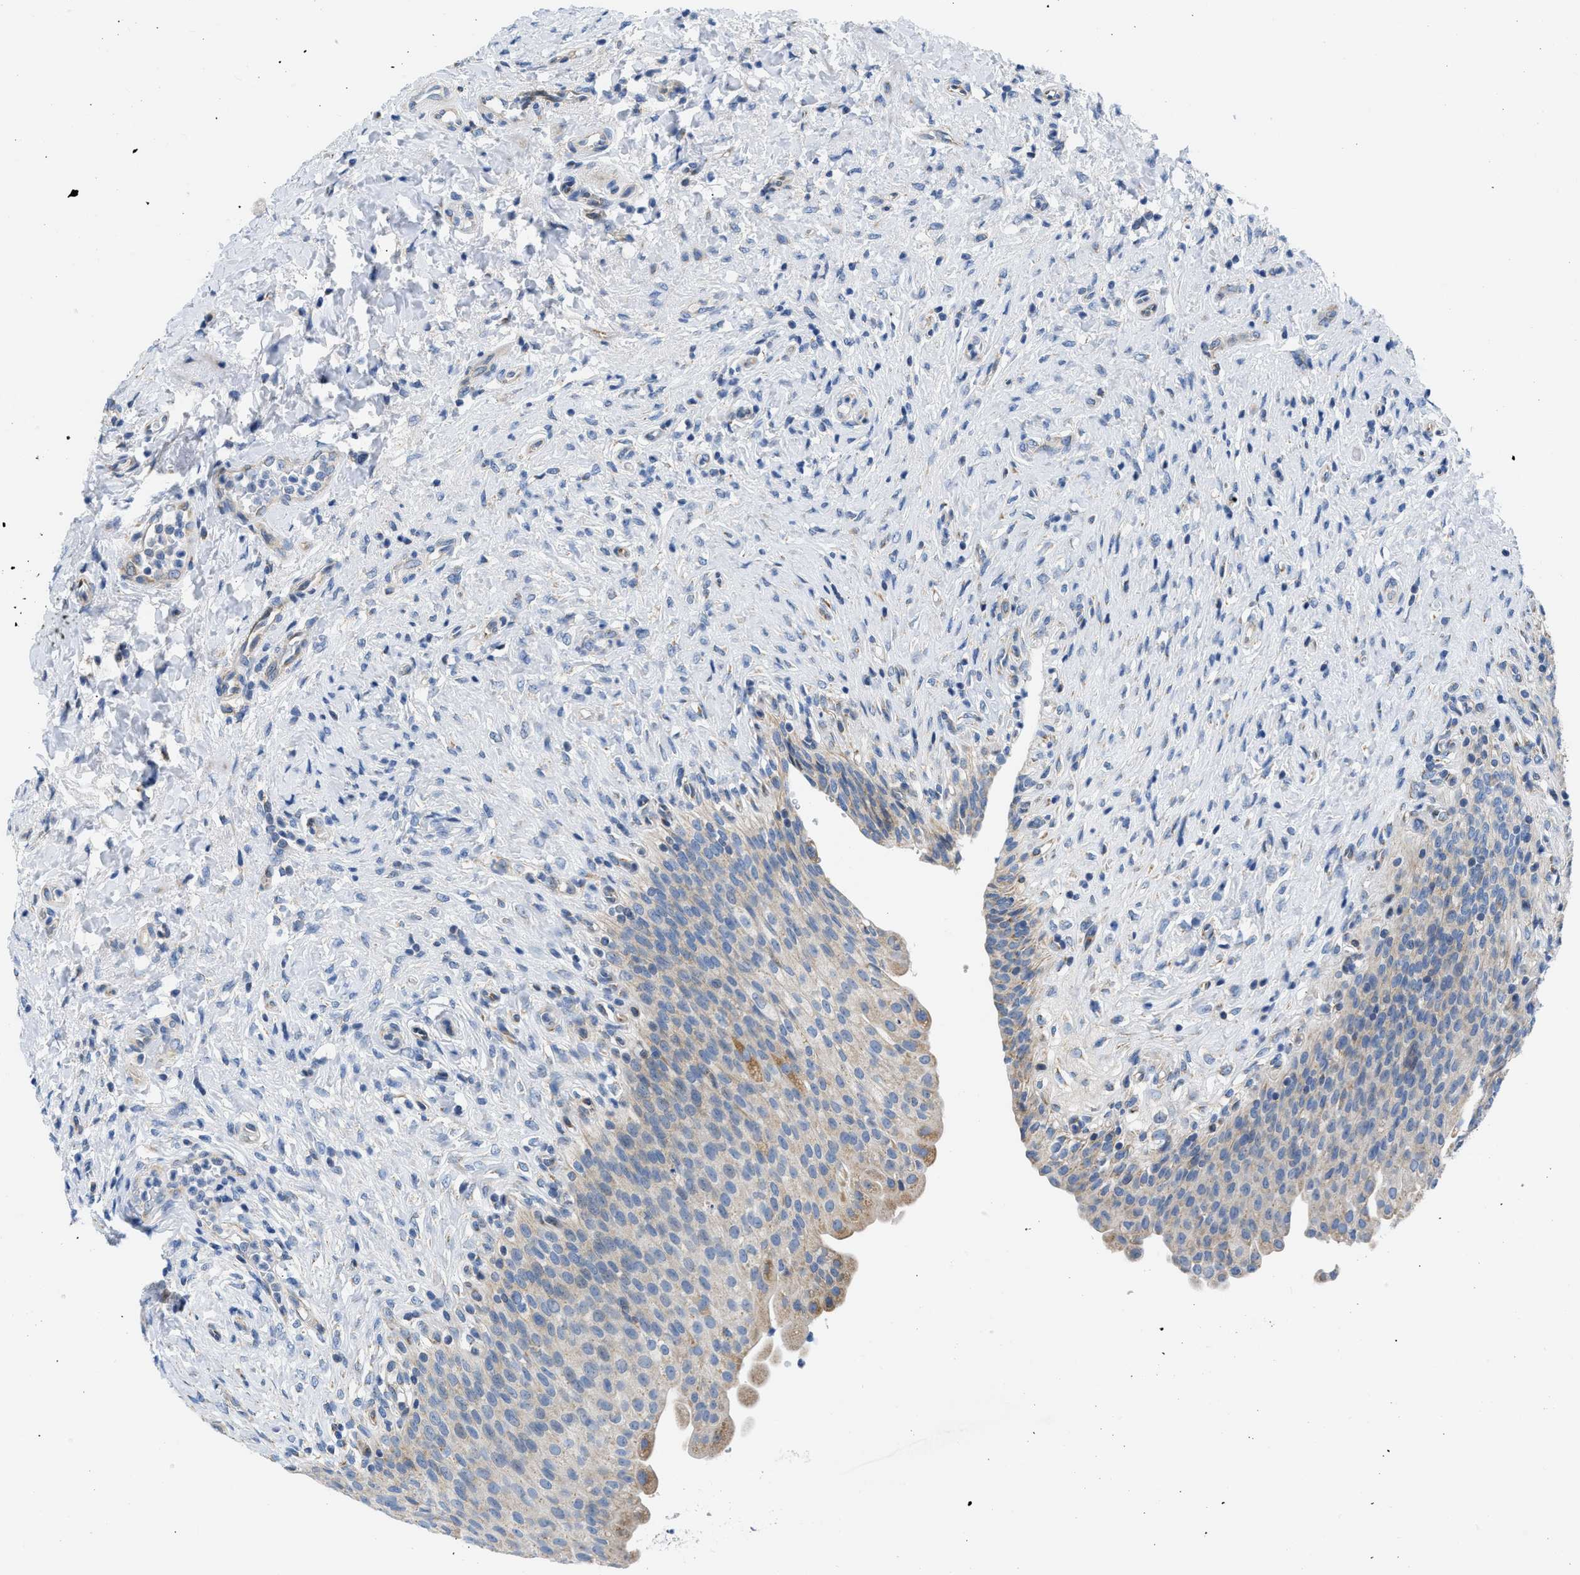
{"staining": {"intensity": "moderate", "quantity": "25%-75%", "location": "cytoplasmic/membranous"}, "tissue": "urinary bladder", "cell_type": "Urothelial cells", "image_type": "normal", "snomed": [{"axis": "morphology", "description": "Urothelial carcinoma, High grade"}, {"axis": "topography", "description": "Urinary bladder"}], "caption": "This is a photomicrograph of immunohistochemistry staining of benign urinary bladder, which shows moderate positivity in the cytoplasmic/membranous of urothelial cells.", "gene": "CAMKK2", "patient": {"sex": "male", "age": 46}}